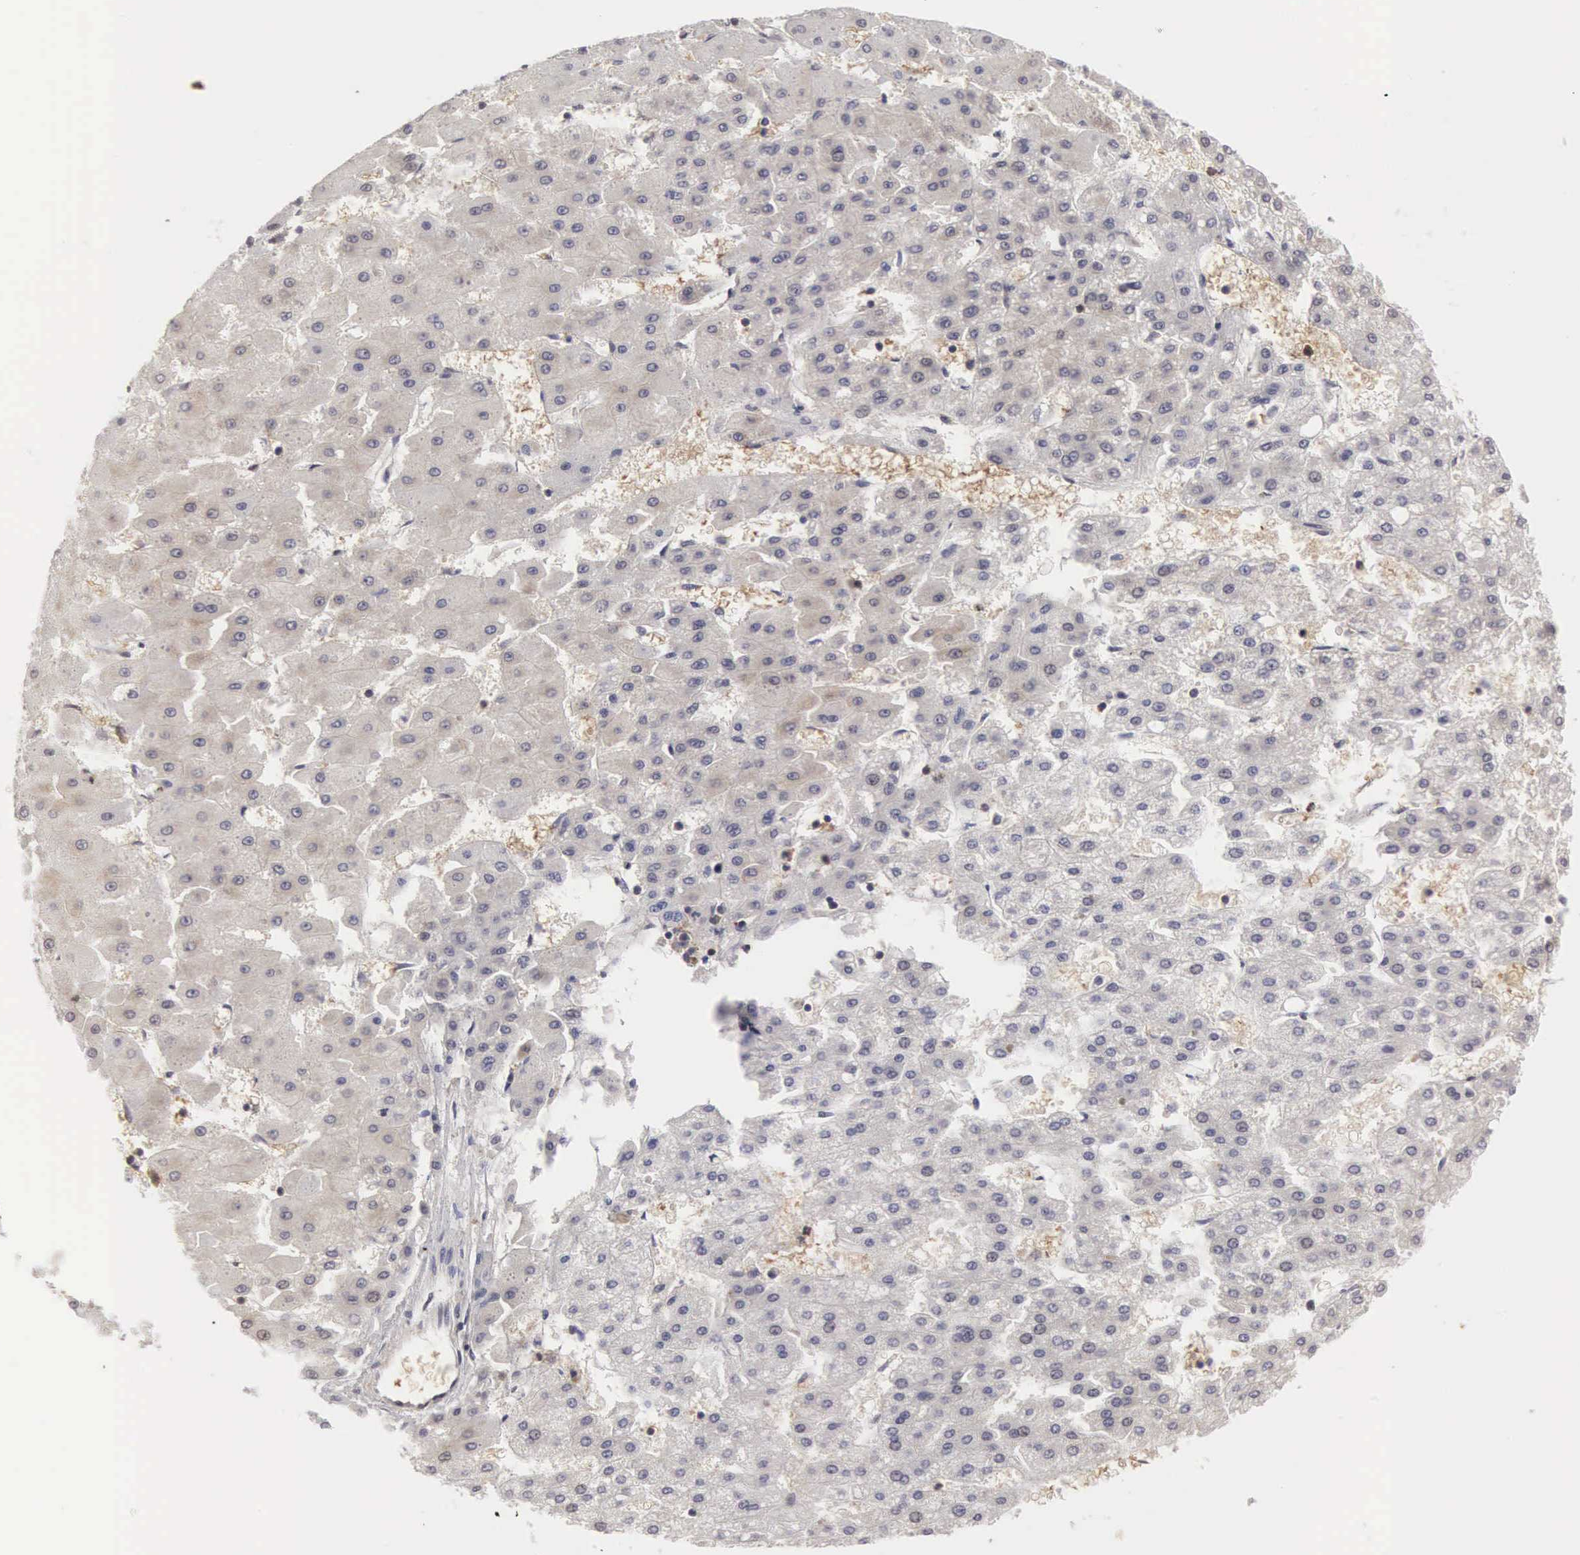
{"staining": {"intensity": "weak", "quantity": "<25%", "location": "cytoplasmic/membranous"}, "tissue": "liver cancer", "cell_type": "Tumor cells", "image_type": "cancer", "snomed": [{"axis": "morphology", "description": "Carcinoma, Hepatocellular, NOS"}, {"axis": "topography", "description": "Liver"}], "caption": "IHC image of hepatocellular carcinoma (liver) stained for a protein (brown), which displays no positivity in tumor cells.", "gene": "ADSL", "patient": {"sex": "female", "age": 52}}